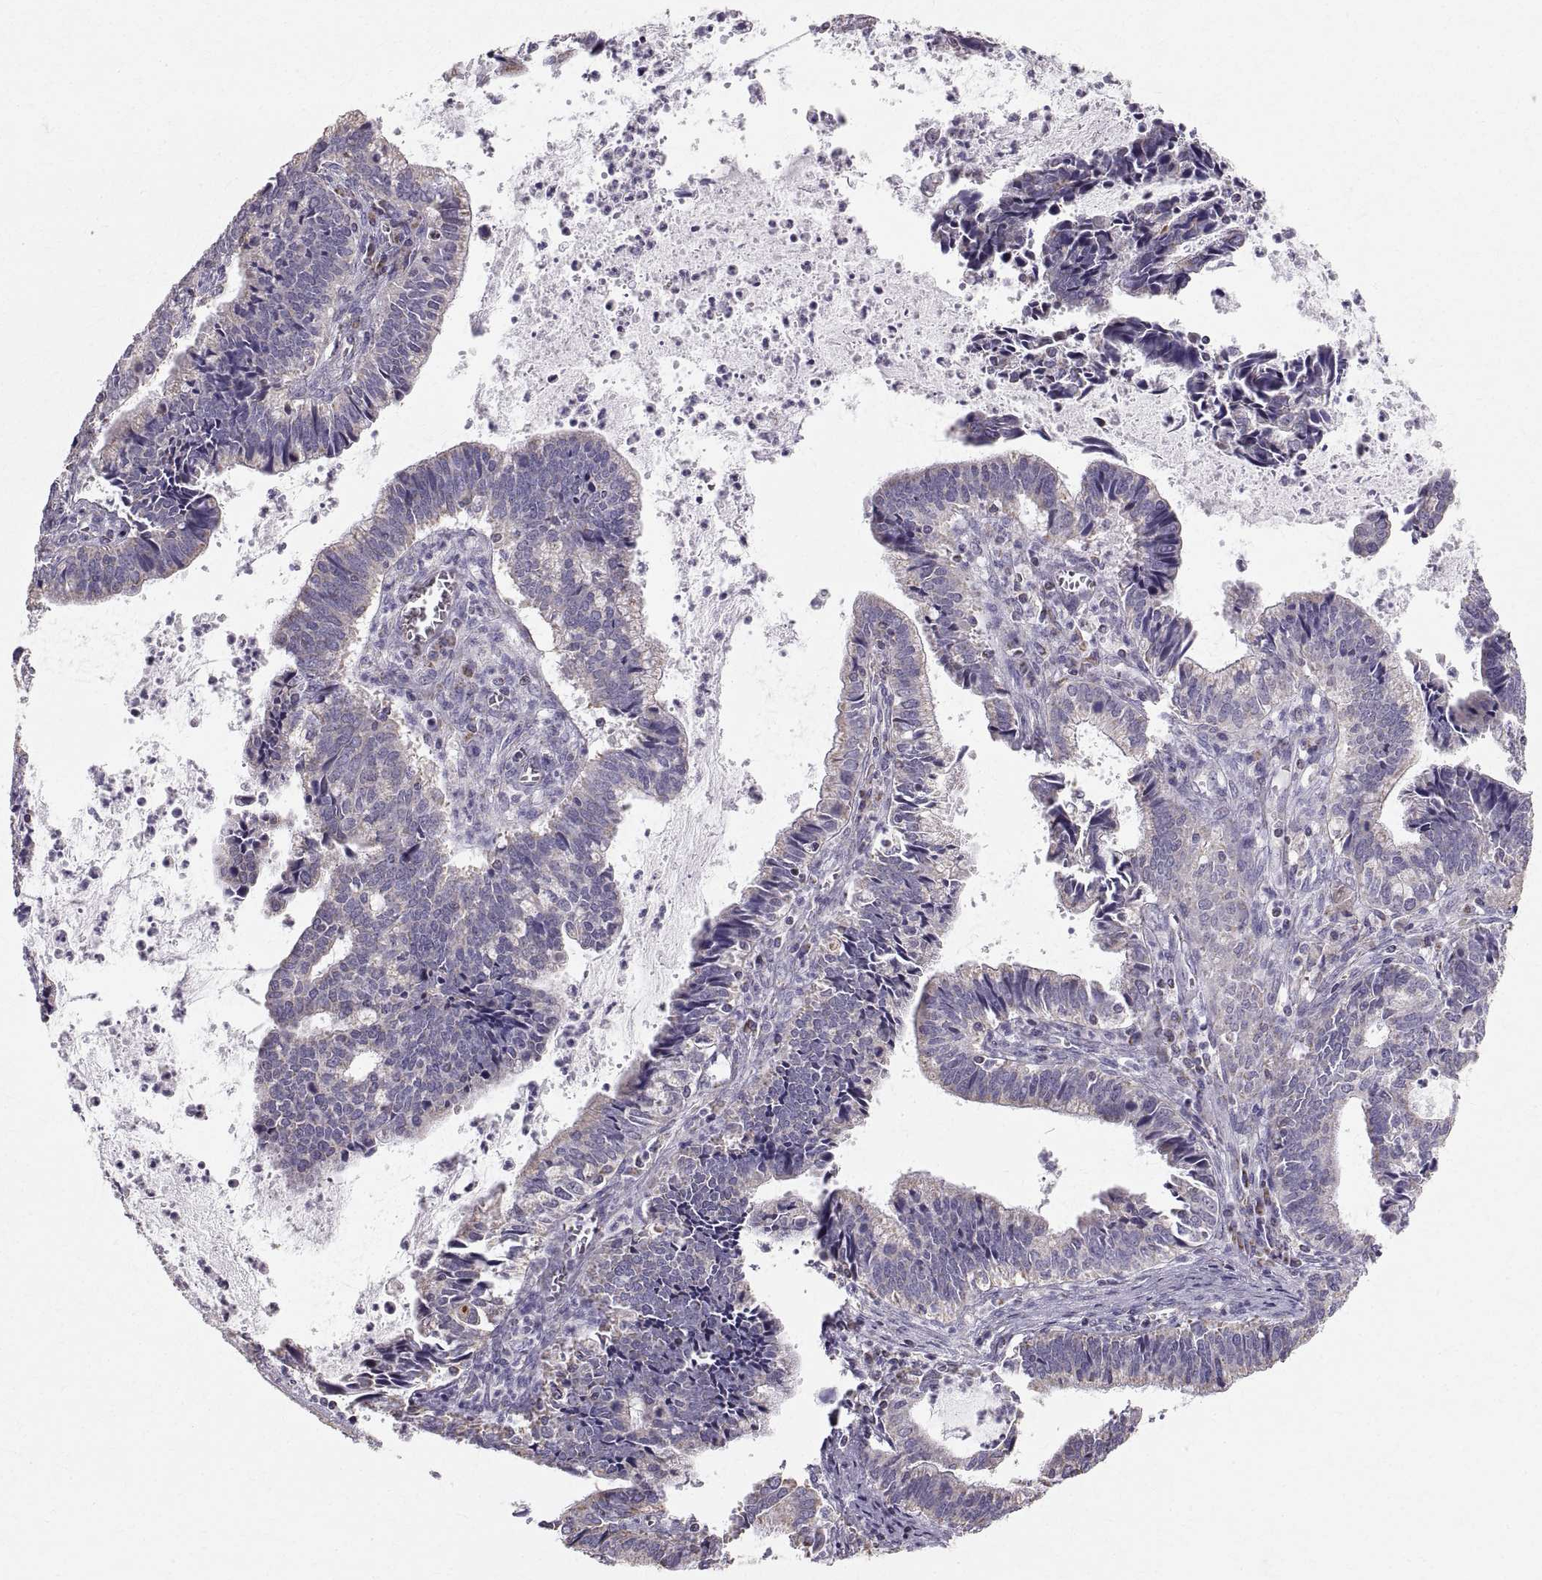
{"staining": {"intensity": "negative", "quantity": "none", "location": "none"}, "tissue": "cervical cancer", "cell_type": "Tumor cells", "image_type": "cancer", "snomed": [{"axis": "morphology", "description": "Adenocarcinoma, NOS"}, {"axis": "topography", "description": "Cervix"}], "caption": "Micrograph shows no significant protein positivity in tumor cells of cervical adenocarcinoma.", "gene": "STMND1", "patient": {"sex": "female", "age": 42}}